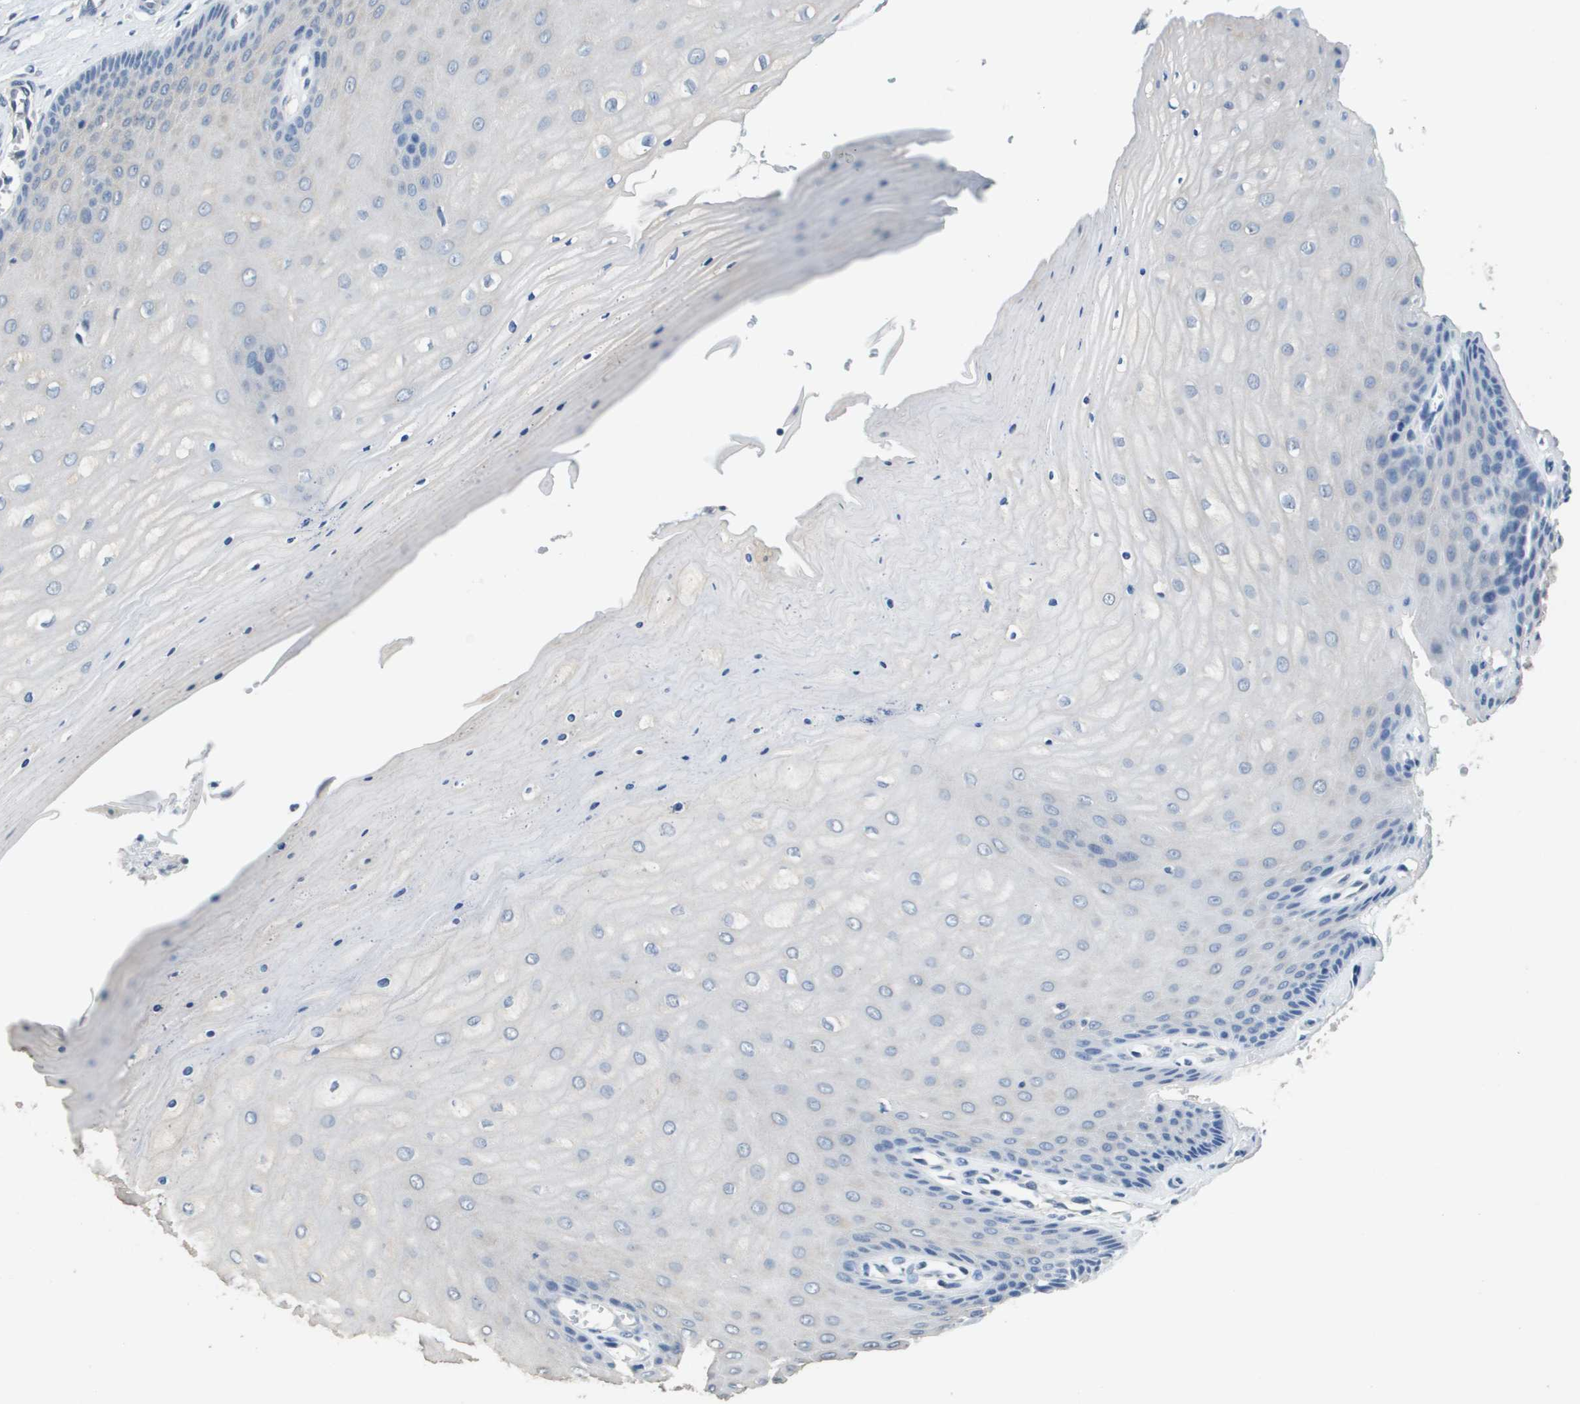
{"staining": {"intensity": "negative", "quantity": "none", "location": "none"}, "tissue": "cervix", "cell_type": "Glandular cells", "image_type": "normal", "snomed": [{"axis": "morphology", "description": "Normal tissue, NOS"}, {"axis": "topography", "description": "Cervix"}], "caption": "Immunohistochemistry (IHC) photomicrograph of normal cervix stained for a protein (brown), which exhibits no staining in glandular cells.", "gene": "MT3", "patient": {"sex": "female", "age": 55}}